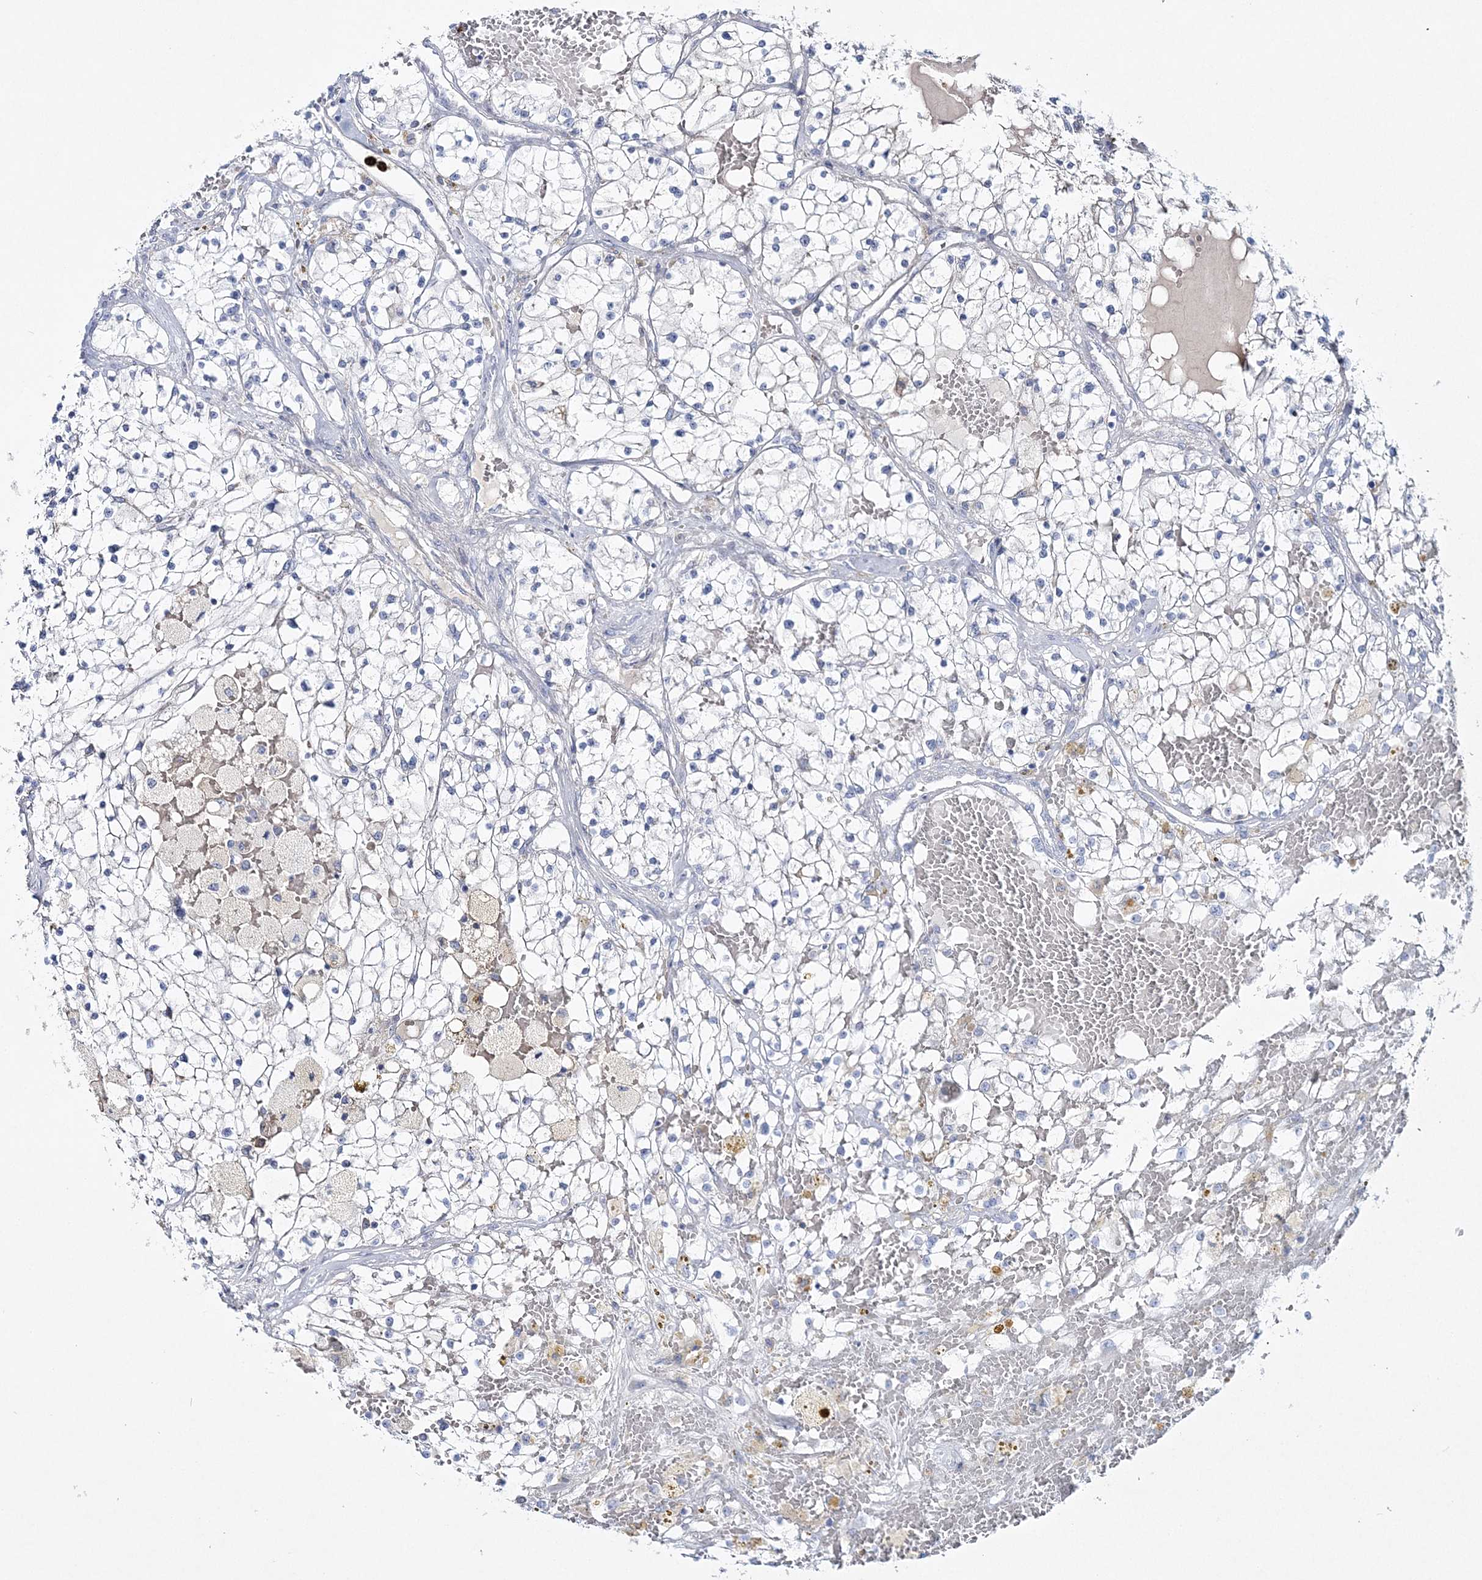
{"staining": {"intensity": "negative", "quantity": "none", "location": "none"}, "tissue": "renal cancer", "cell_type": "Tumor cells", "image_type": "cancer", "snomed": [{"axis": "morphology", "description": "Normal tissue, NOS"}, {"axis": "morphology", "description": "Adenocarcinoma, NOS"}, {"axis": "topography", "description": "Kidney"}], "caption": "Immunohistochemical staining of human renal cancer (adenocarcinoma) exhibits no significant expression in tumor cells.", "gene": "WDSUB1", "patient": {"sex": "male", "age": 68}}